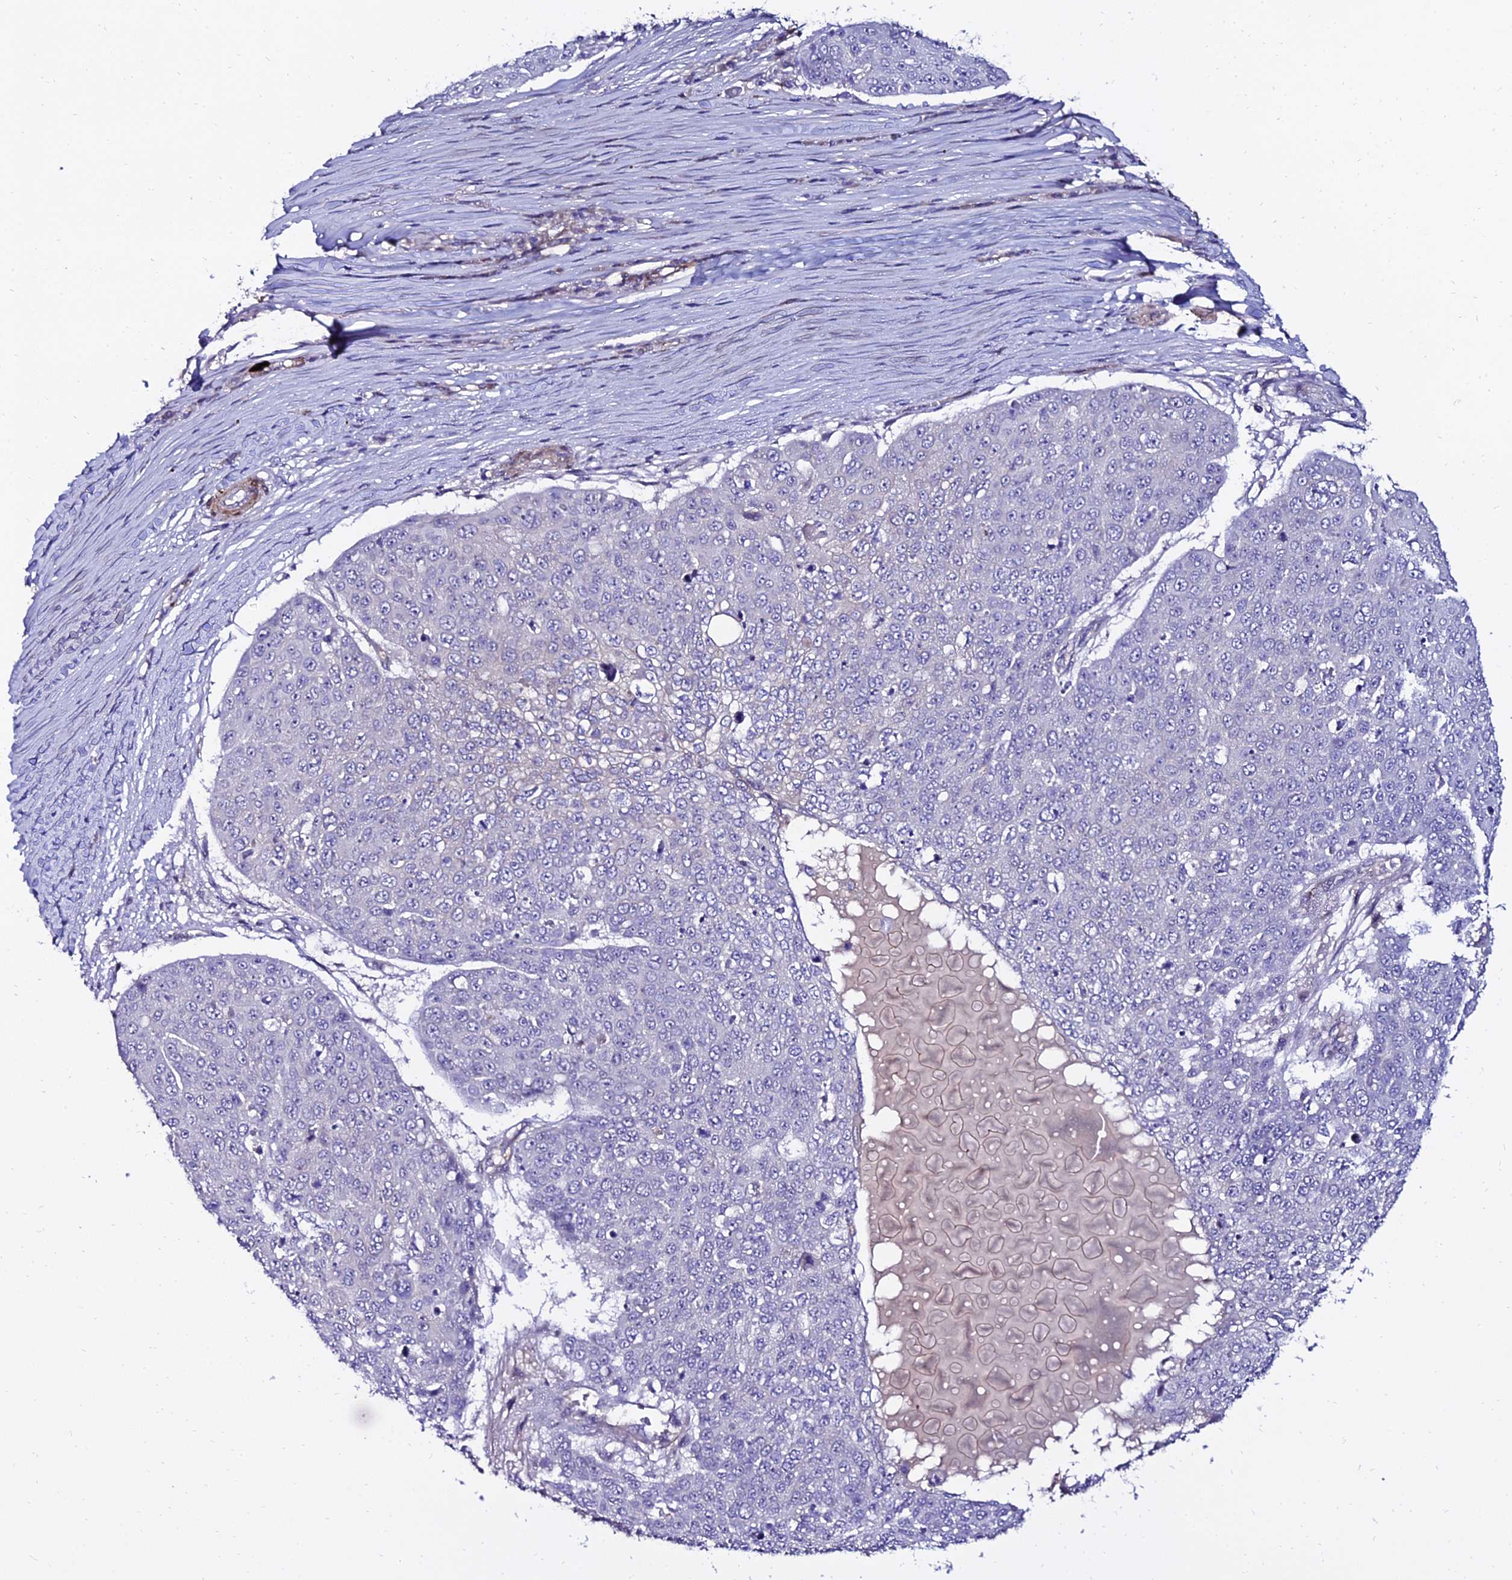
{"staining": {"intensity": "negative", "quantity": "none", "location": "none"}, "tissue": "skin cancer", "cell_type": "Tumor cells", "image_type": "cancer", "snomed": [{"axis": "morphology", "description": "Squamous cell carcinoma, NOS"}, {"axis": "topography", "description": "Skin"}], "caption": "Tumor cells are negative for protein expression in human skin cancer.", "gene": "ALDH3B2", "patient": {"sex": "male", "age": 71}}